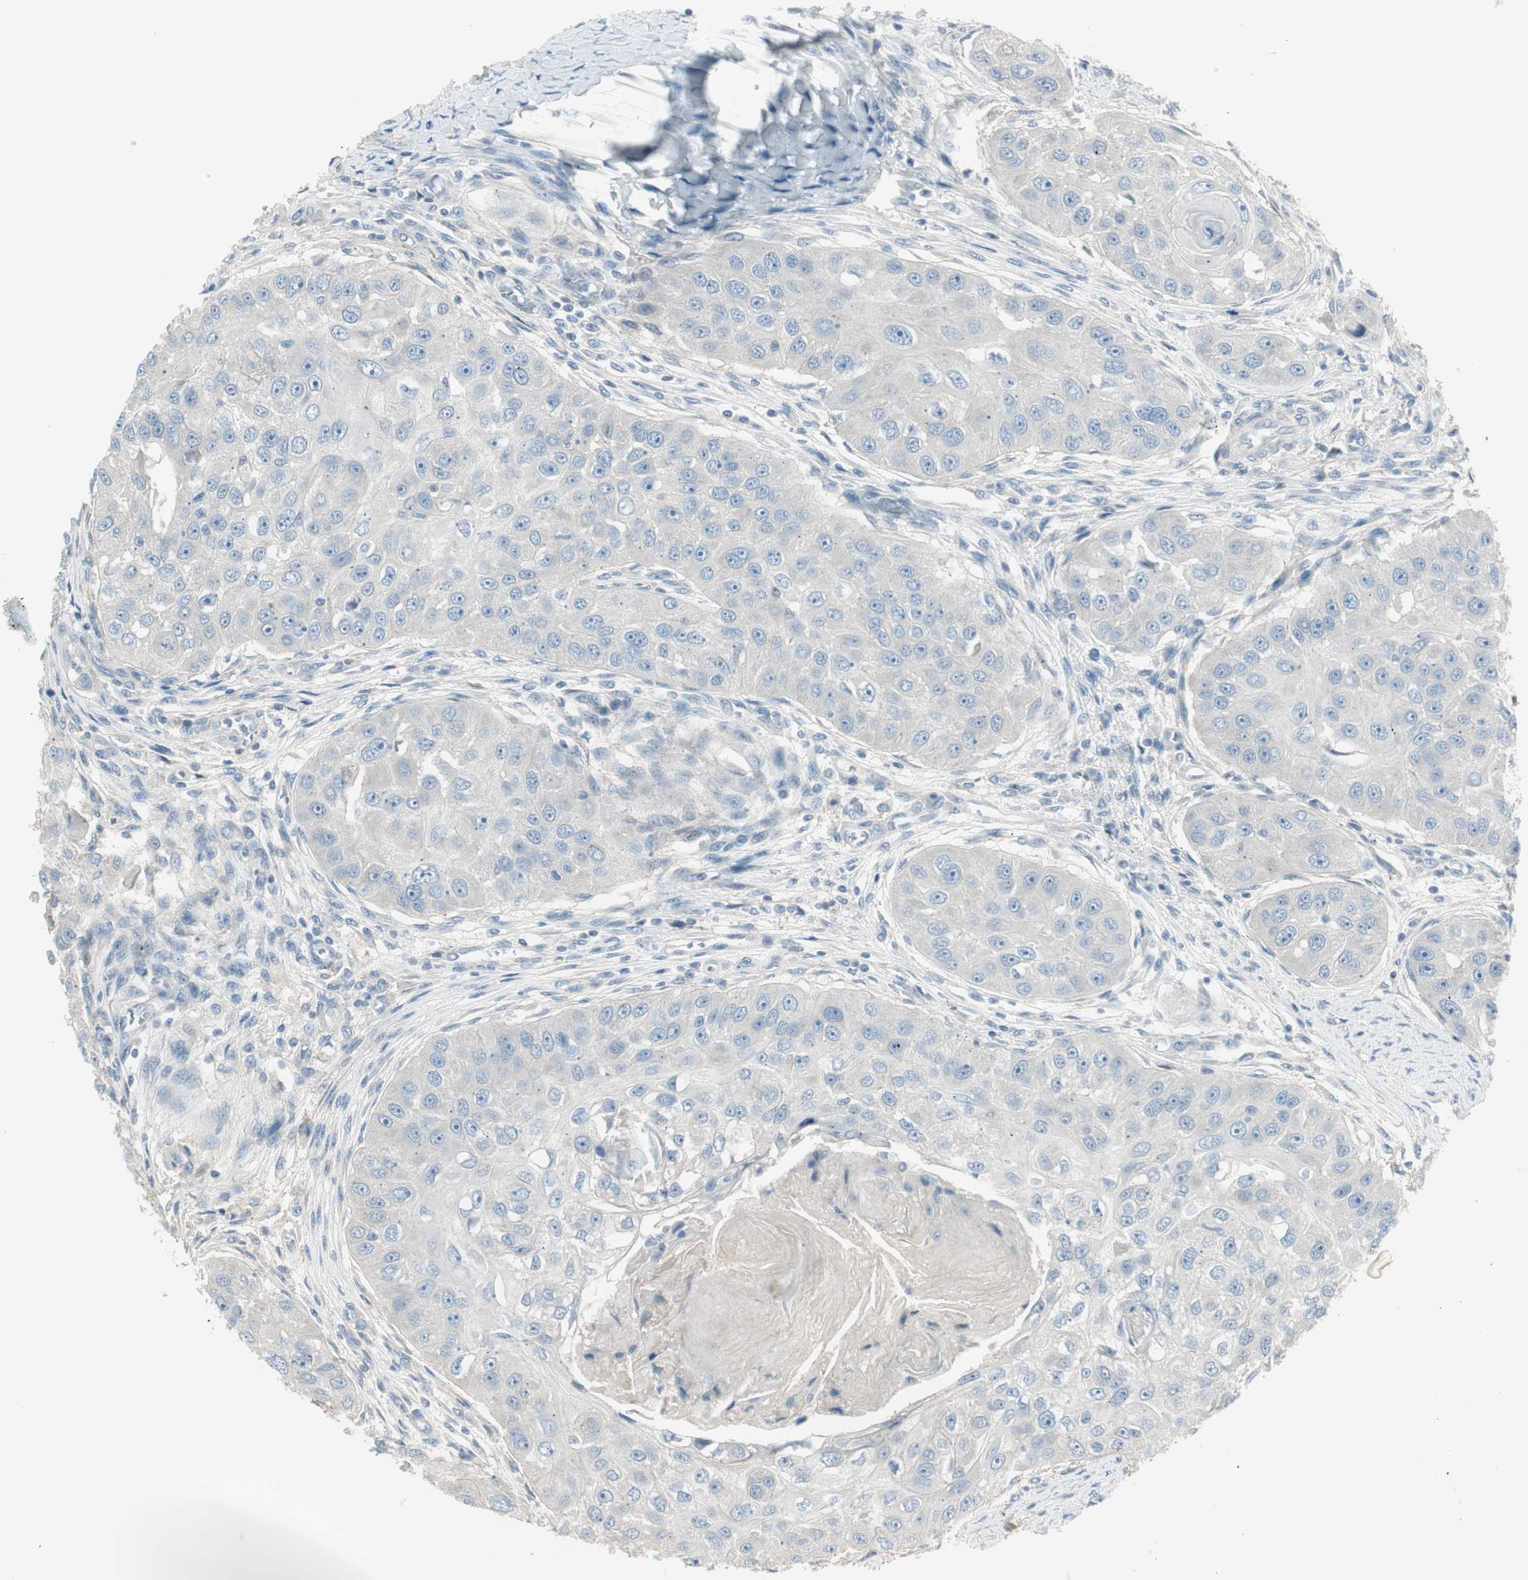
{"staining": {"intensity": "negative", "quantity": "none", "location": "none"}, "tissue": "head and neck cancer", "cell_type": "Tumor cells", "image_type": "cancer", "snomed": [{"axis": "morphology", "description": "Normal tissue, NOS"}, {"axis": "morphology", "description": "Squamous cell carcinoma, NOS"}, {"axis": "topography", "description": "Skeletal muscle"}, {"axis": "topography", "description": "Head-Neck"}], "caption": "Immunohistochemical staining of head and neck cancer (squamous cell carcinoma) demonstrates no significant staining in tumor cells.", "gene": "EVA1A", "patient": {"sex": "male", "age": 51}}